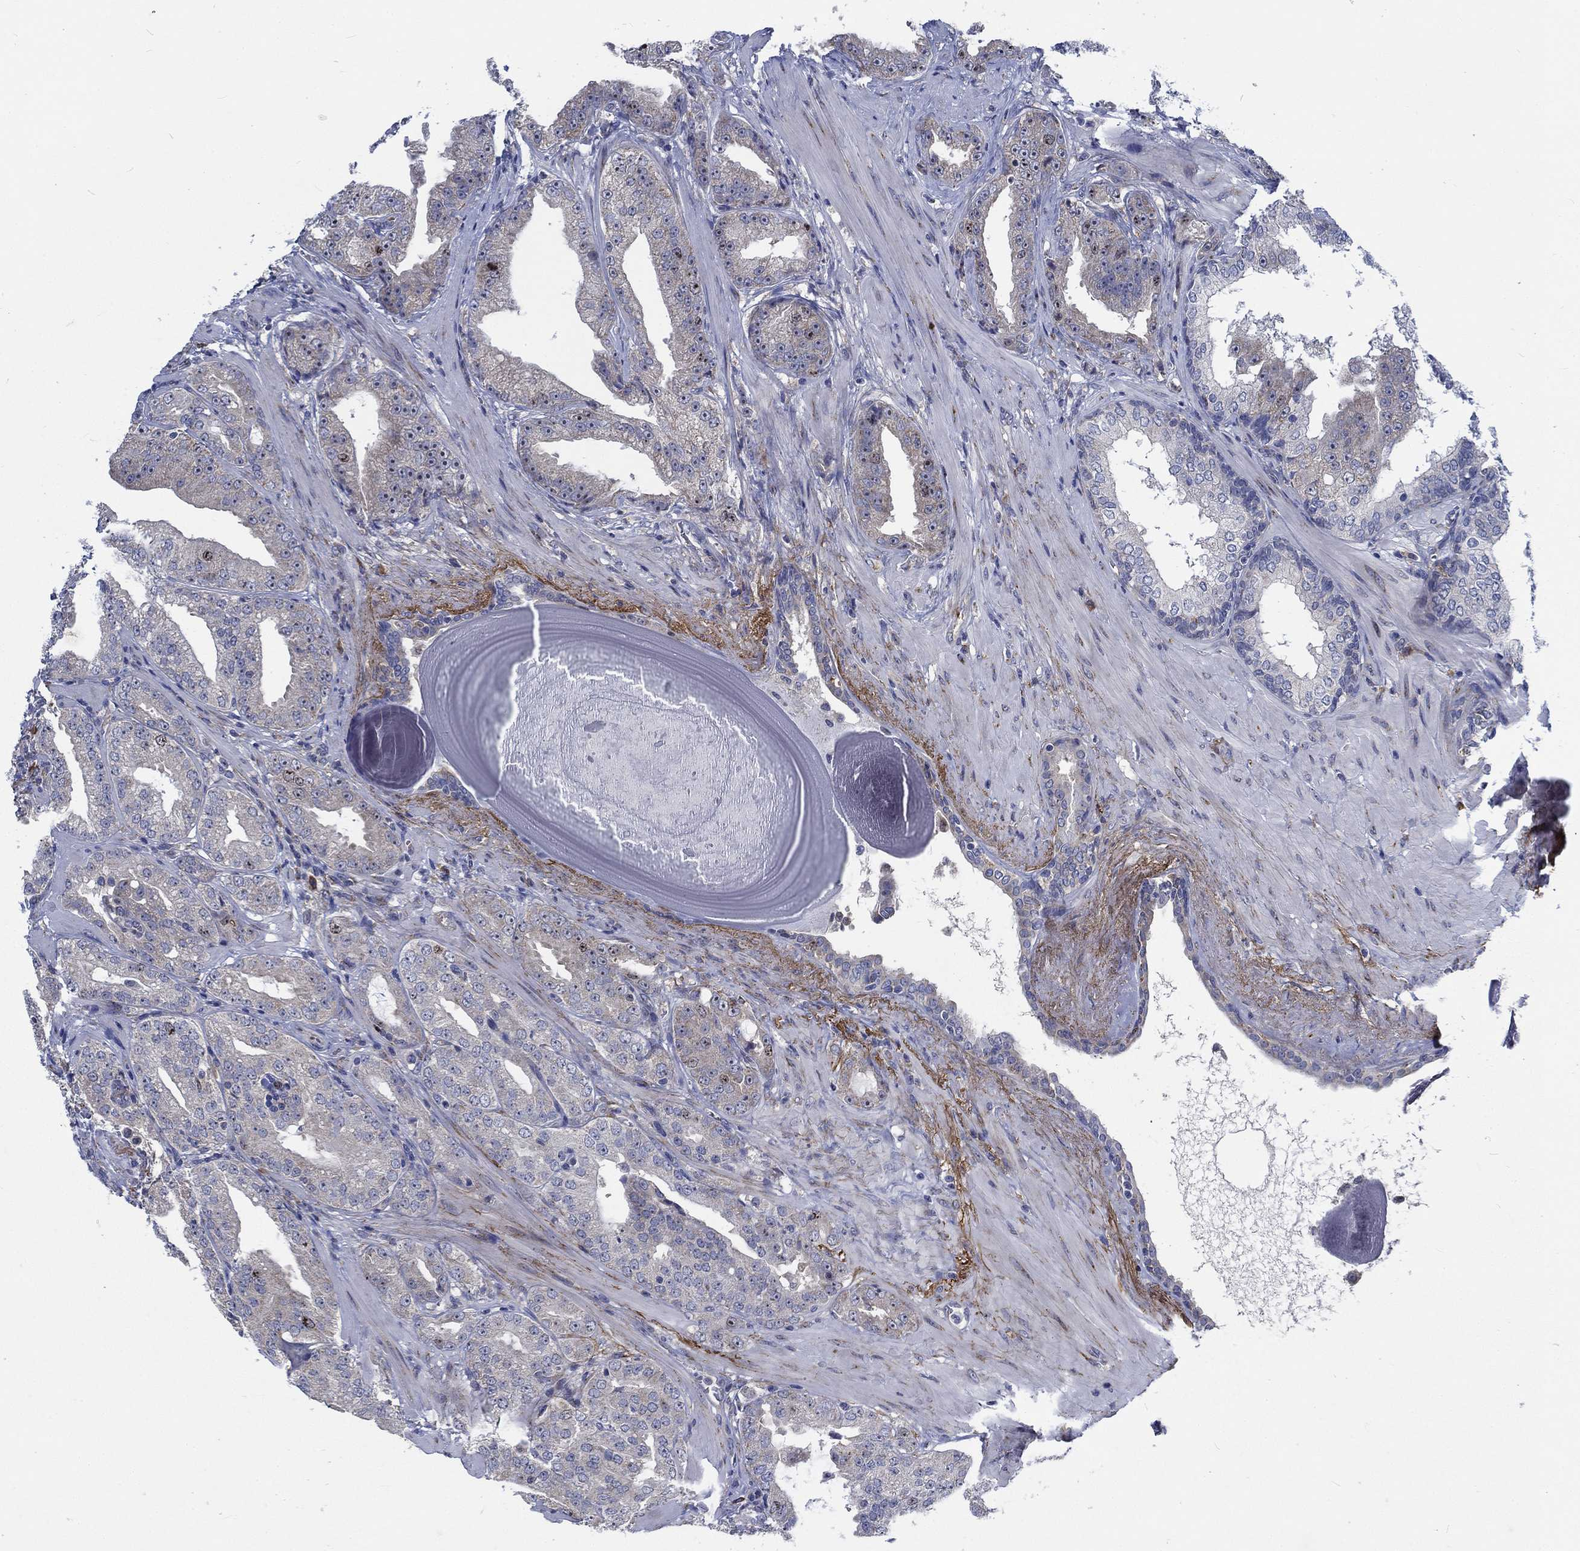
{"staining": {"intensity": "negative", "quantity": "none", "location": "none"}, "tissue": "prostate cancer", "cell_type": "Tumor cells", "image_type": "cancer", "snomed": [{"axis": "morphology", "description": "Adenocarcinoma, Low grade"}, {"axis": "topography", "description": "Prostate"}], "caption": "This is an immunohistochemistry (IHC) image of low-grade adenocarcinoma (prostate). There is no staining in tumor cells.", "gene": "MMP24", "patient": {"sex": "male", "age": 62}}